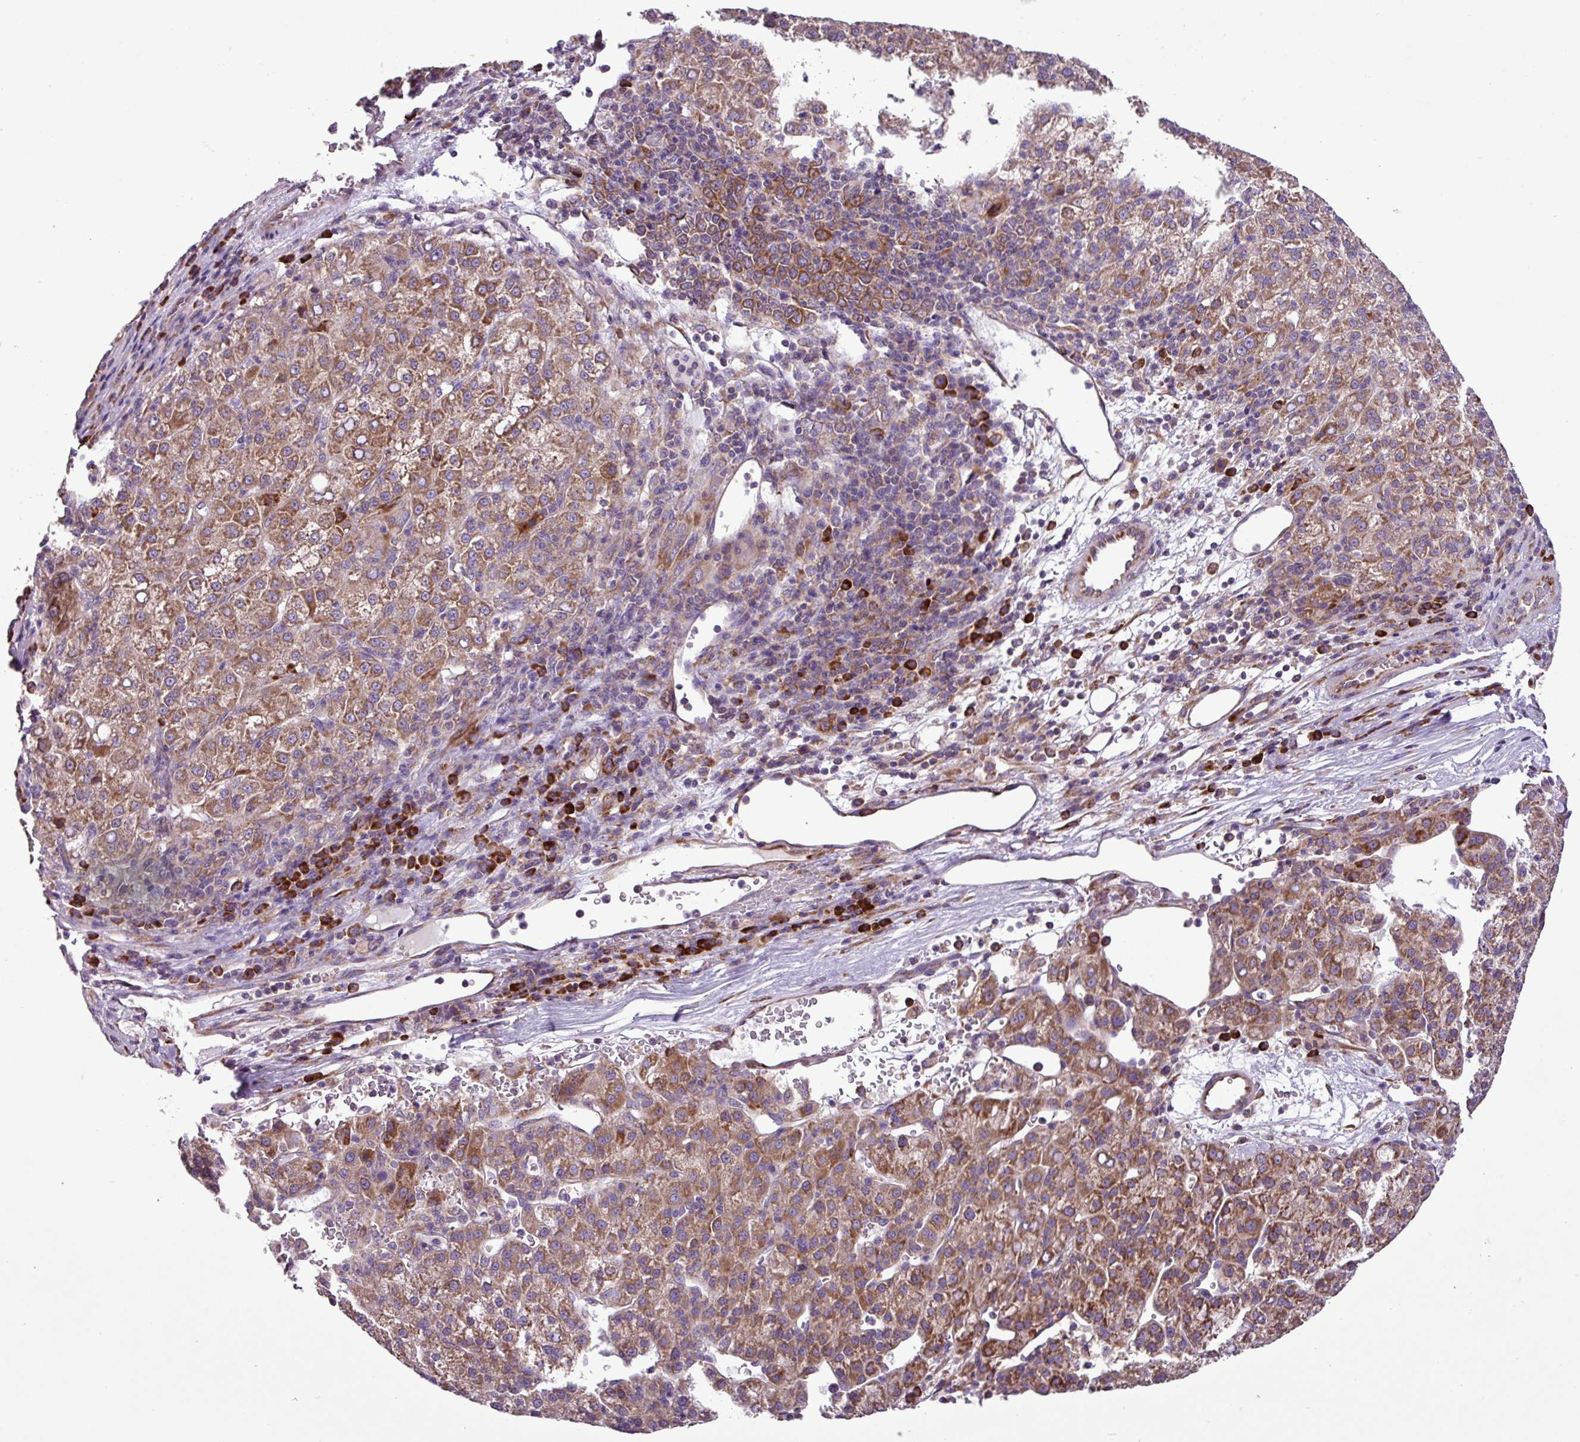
{"staining": {"intensity": "moderate", "quantity": ">75%", "location": "cytoplasmic/membranous"}, "tissue": "liver cancer", "cell_type": "Tumor cells", "image_type": "cancer", "snomed": [{"axis": "morphology", "description": "Carcinoma, Hepatocellular, NOS"}, {"axis": "topography", "description": "Liver"}], "caption": "The image demonstrates staining of liver hepatocellular carcinoma, revealing moderate cytoplasmic/membranous protein staining (brown color) within tumor cells.", "gene": "RPL13", "patient": {"sex": "female", "age": 58}}